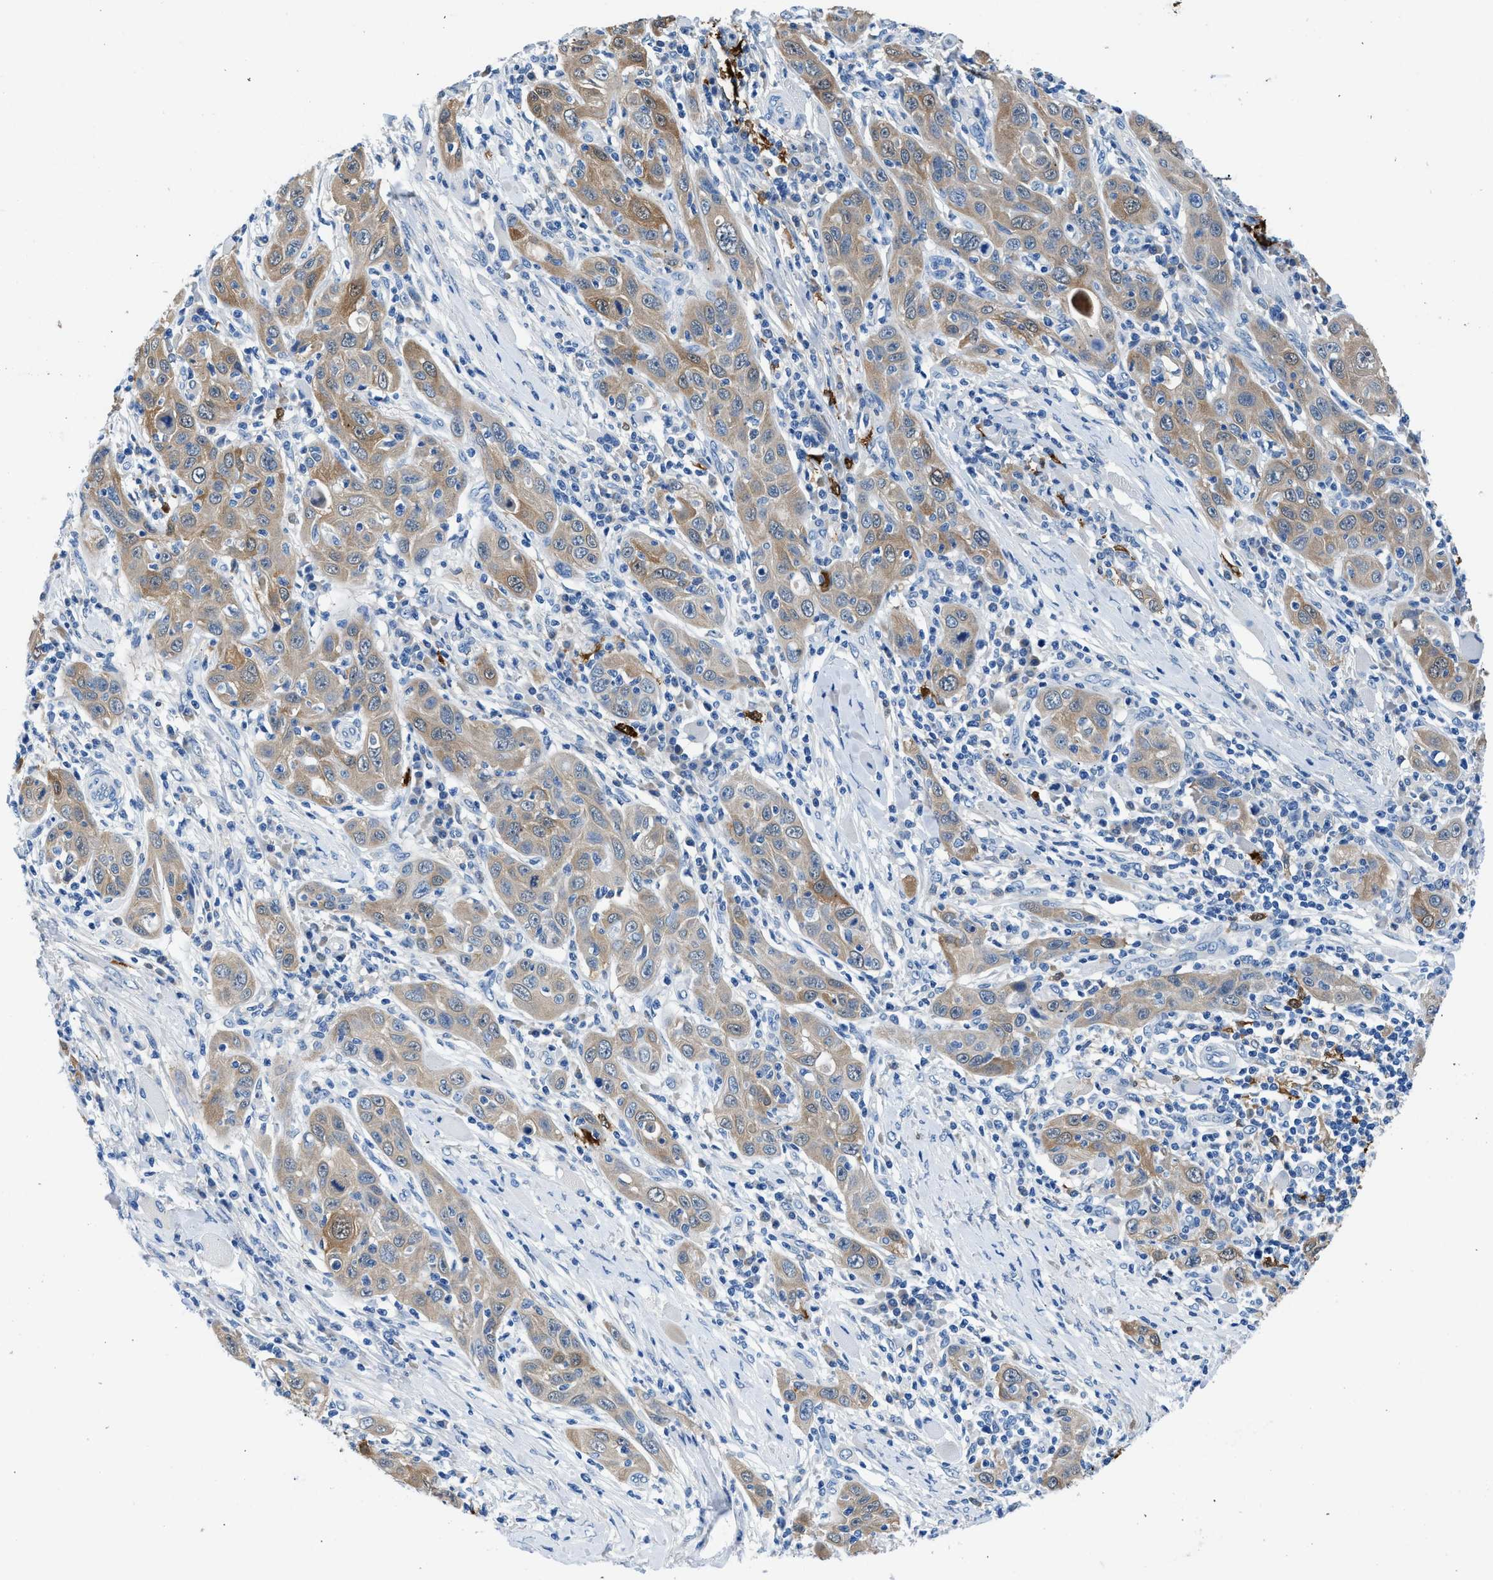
{"staining": {"intensity": "weak", "quantity": ">75%", "location": "cytoplasmic/membranous"}, "tissue": "skin cancer", "cell_type": "Tumor cells", "image_type": "cancer", "snomed": [{"axis": "morphology", "description": "Squamous cell carcinoma, NOS"}, {"axis": "topography", "description": "Skin"}], "caption": "Immunohistochemical staining of skin cancer displays low levels of weak cytoplasmic/membranous protein positivity in about >75% of tumor cells.", "gene": "FADS6", "patient": {"sex": "female", "age": 88}}